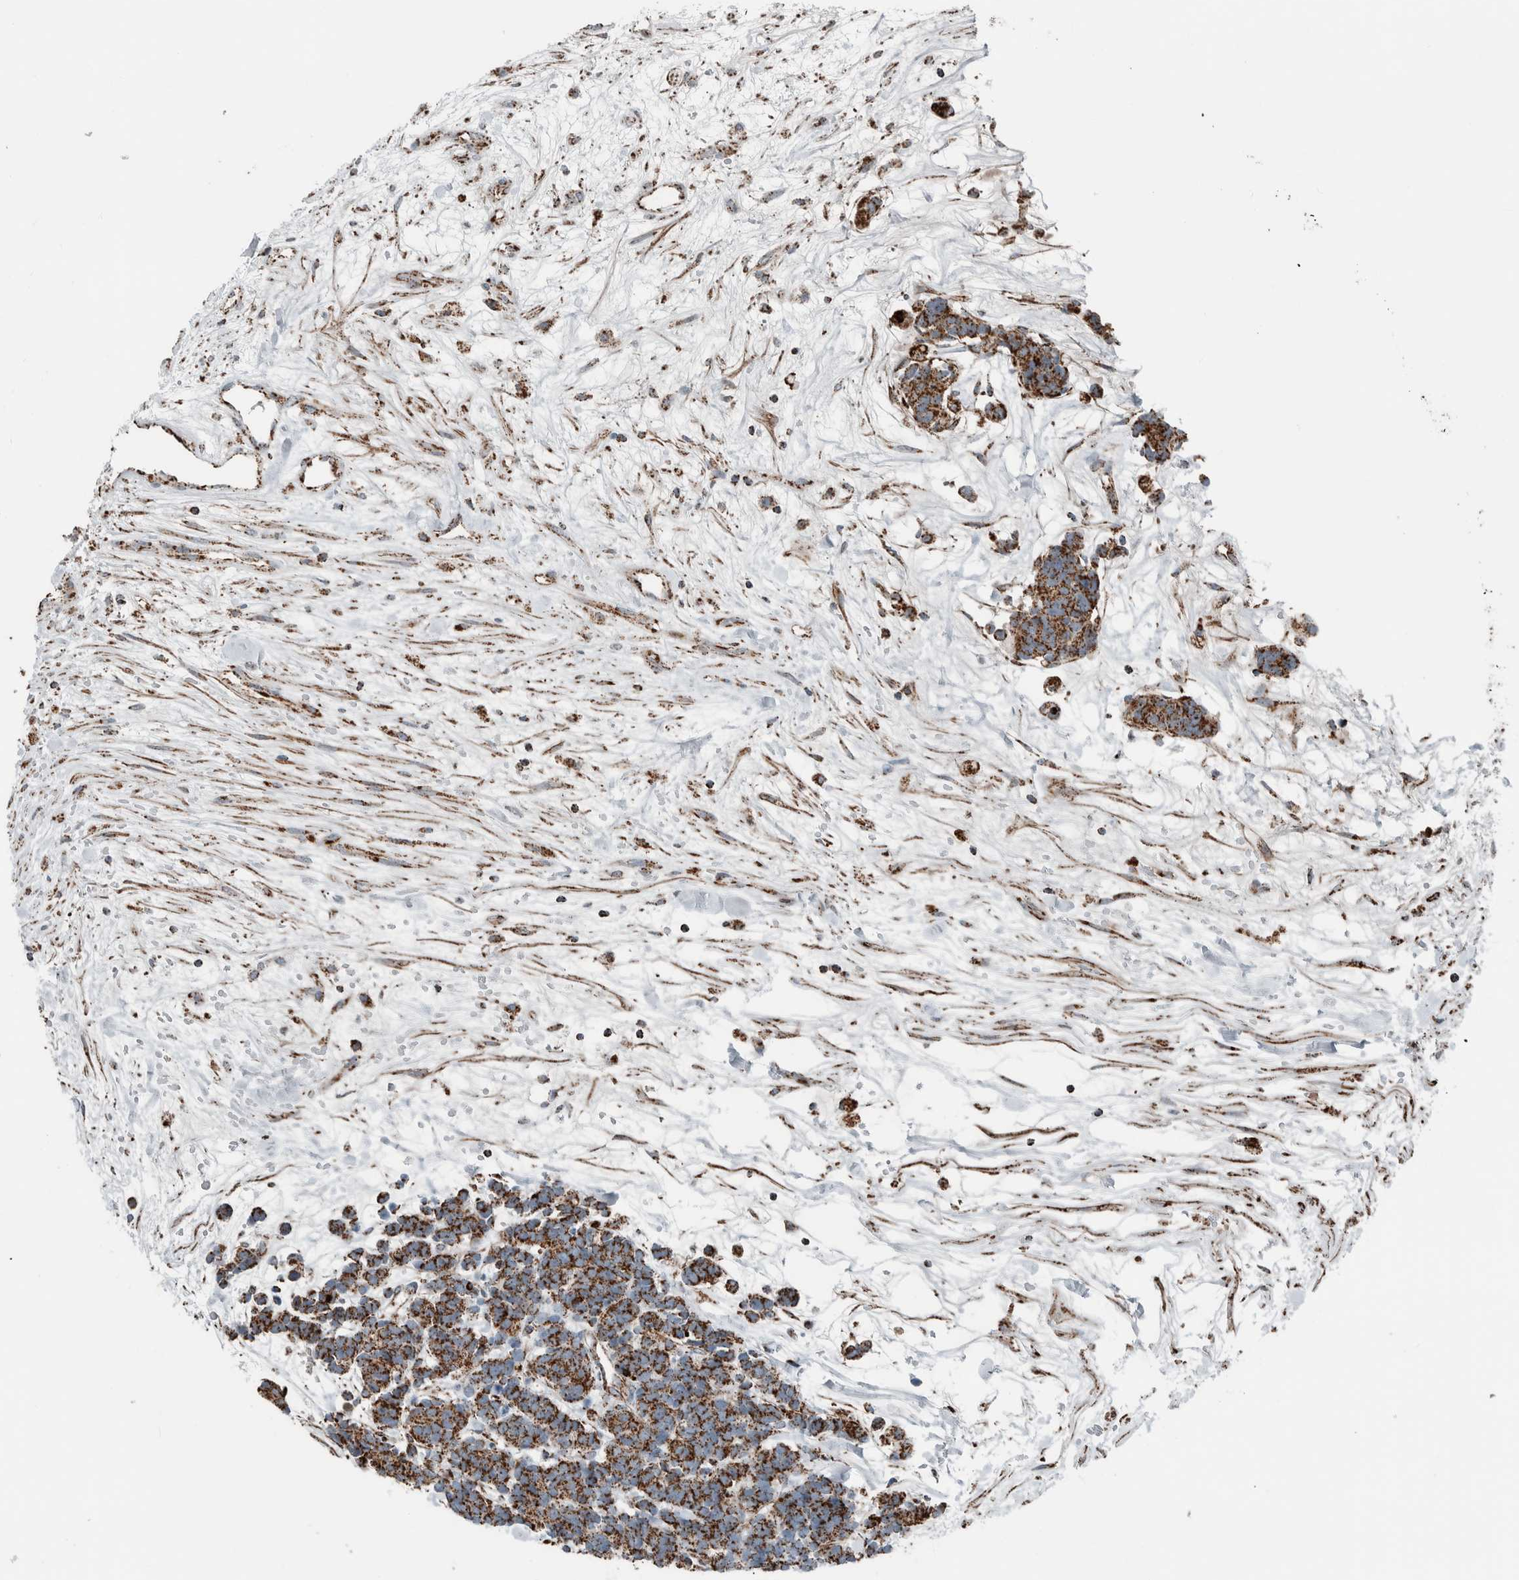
{"staining": {"intensity": "strong", "quantity": ">75%", "location": "cytoplasmic/membranous"}, "tissue": "carcinoid", "cell_type": "Tumor cells", "image_type": "cancer", "snomed": [{"axis": "morphology", "description": "Carcinoma, NOS"}, {"axis": "morphology", "description": "Carcinoid, malignant, NOS"}, {"axis": "topography", "description": "Urinary bladder"}], "caption": "A high amount of strong cytoplasmic/membranous expression is appreciated in about >75% of tumor cells in carcinoma tissue. (Brightfield microscopy of DAB IHC at high magnification).", "gene": "CNTROB", "patient": {"sex": "male", "age": 57}}